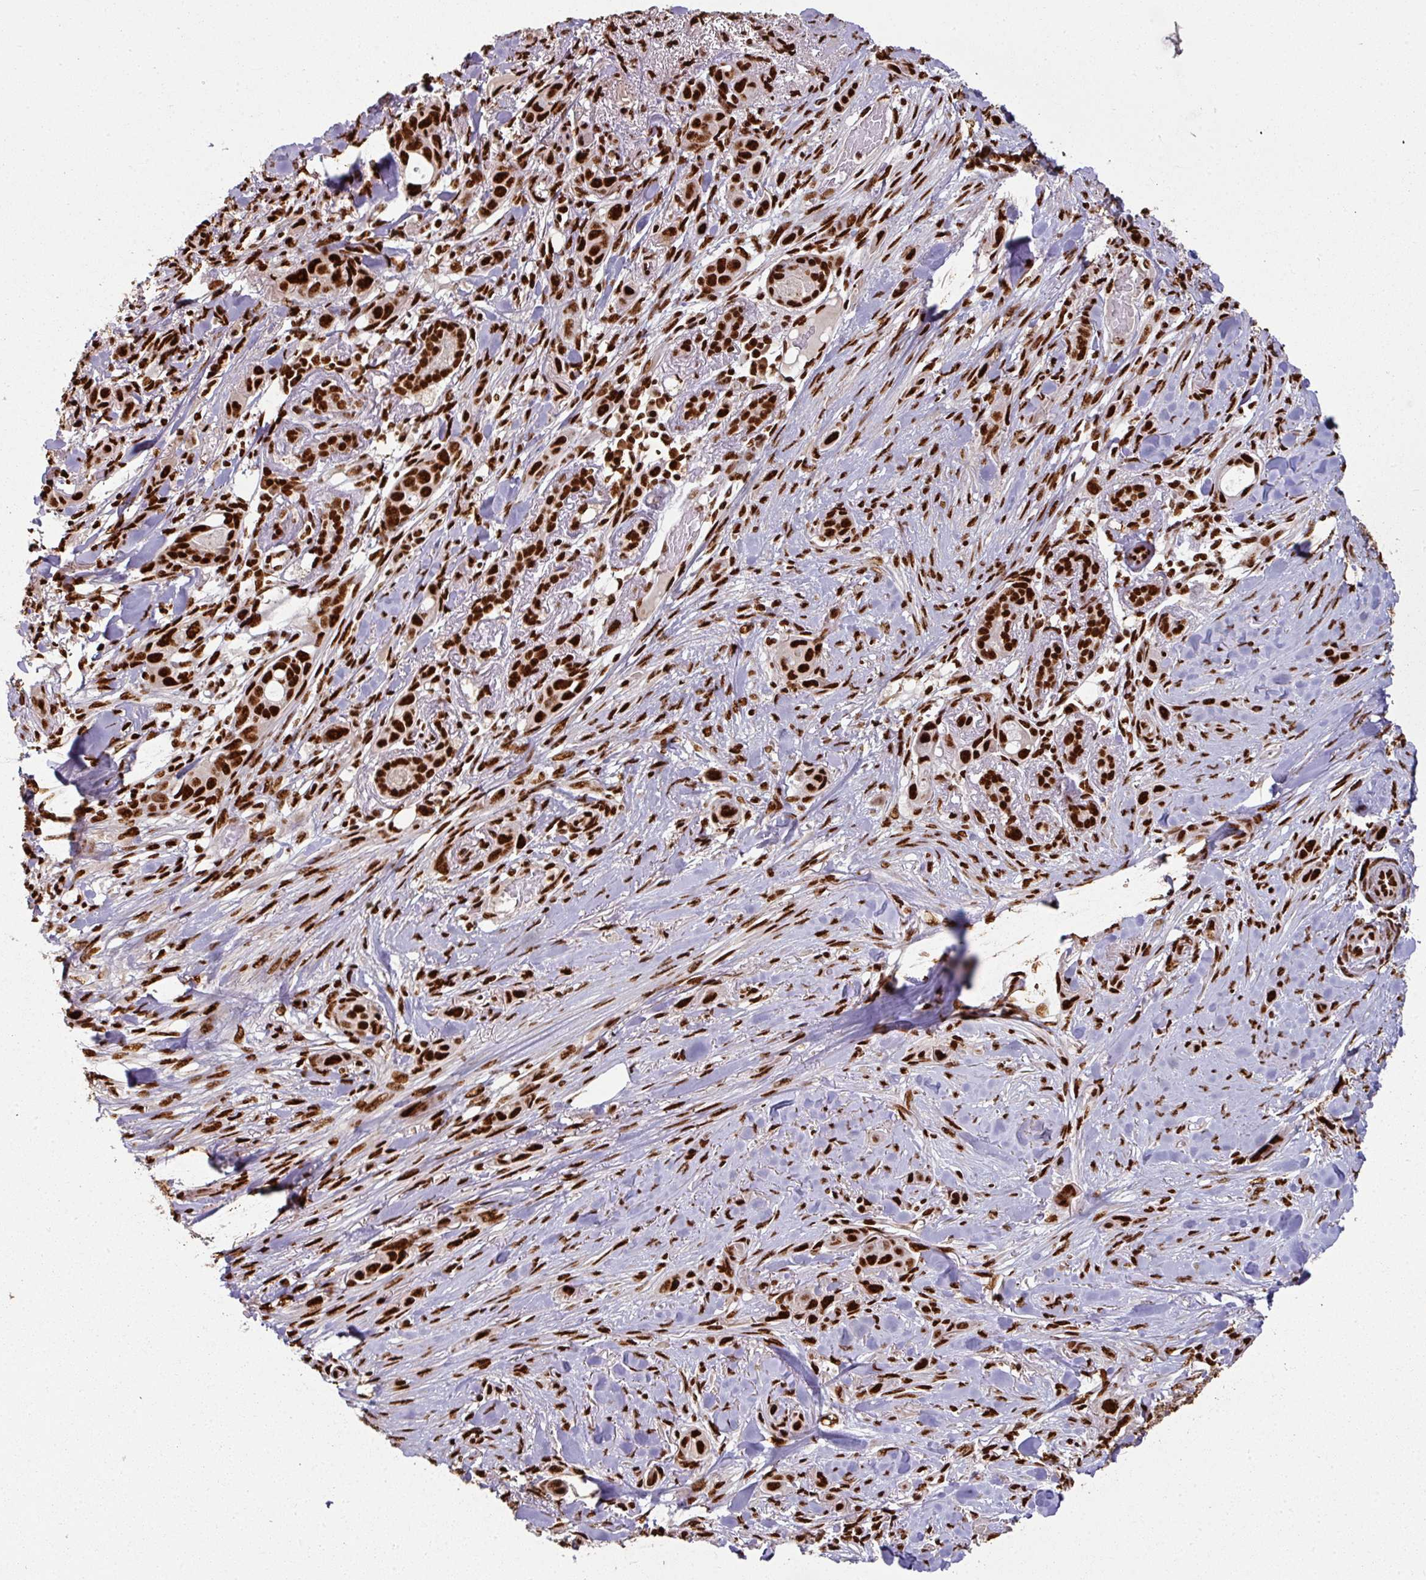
{"staining": {"intensity": "strong", "quantity": ">75%", "location": "nuclear"}, "tissue": "skin cancer", "cell_type": "Tumor cells", "image_type": "cancer", "snomed": [{"axis": "morphology", "description": "Squamous cell carcinoma, NOS"}, {"axis": "topography", "description": "Skin"}], "caption": "A high amount of strong nuclear positivity is identified in approximately >75% of tumor cells in skin cancer tissue.", "gene": "SIK3", "patient": {"sex": "female", "age": 69}}